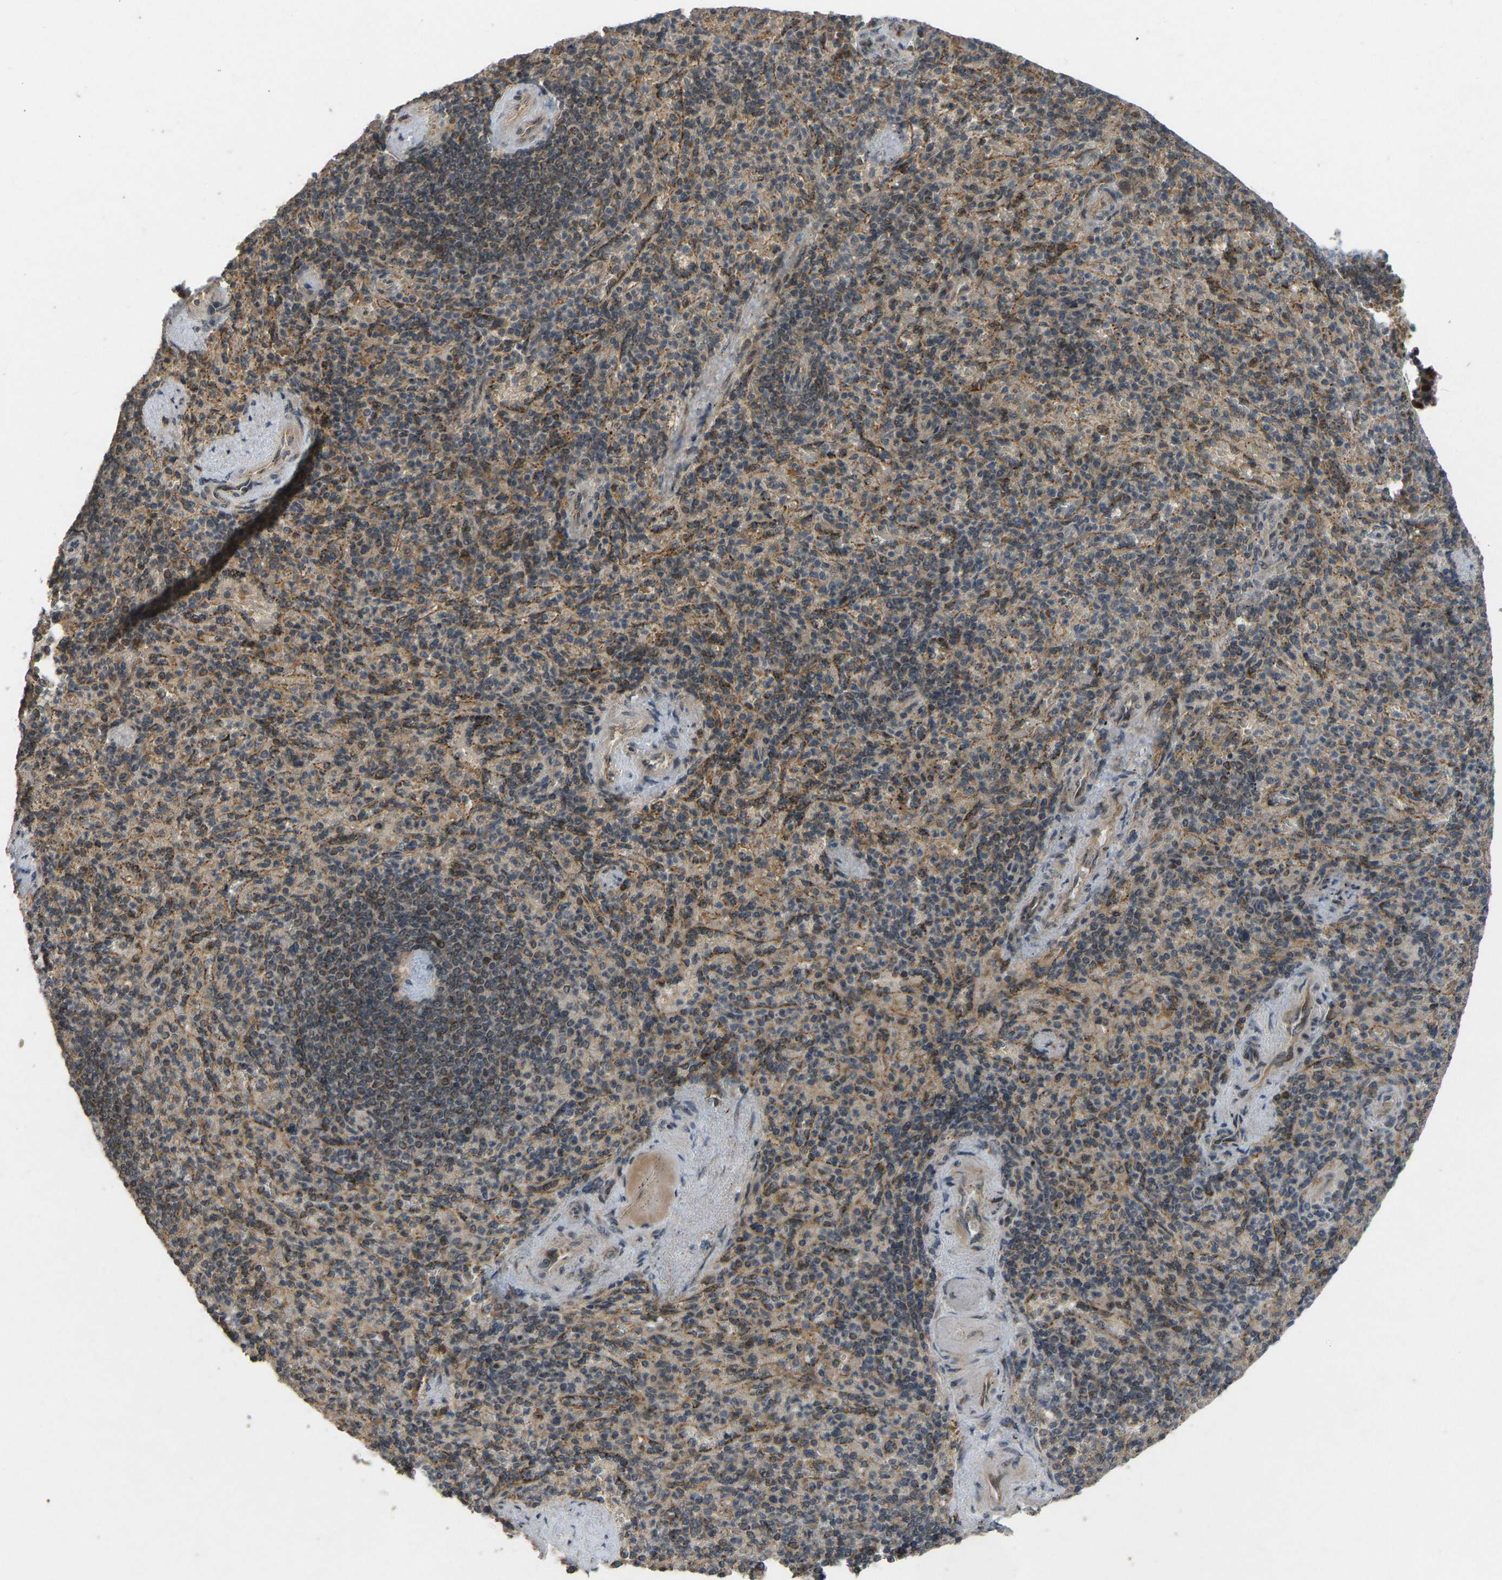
{"staining": {"intensity": "moderate", "quantity": "25%-75%", "location": "cytoplasmic/membranous"}, "tissue": "spleen", "cell_type": "Cells in red pulp", "image_type": "normal", "snomed": [{"axis": "morphology", "description": "Normal tissue, NOS"}, {"axis": "topography", "description": "Spleen"}], "caption": "Benign spleen exhibits moderate cytoplasmic/membranous positivity in about 25%-75% of cells in red pulp (DAB = brown stain, brightfield microscopy at high magnification)..", "gene": "ACADS", "patient": {"sex": "female", "age": 74}}